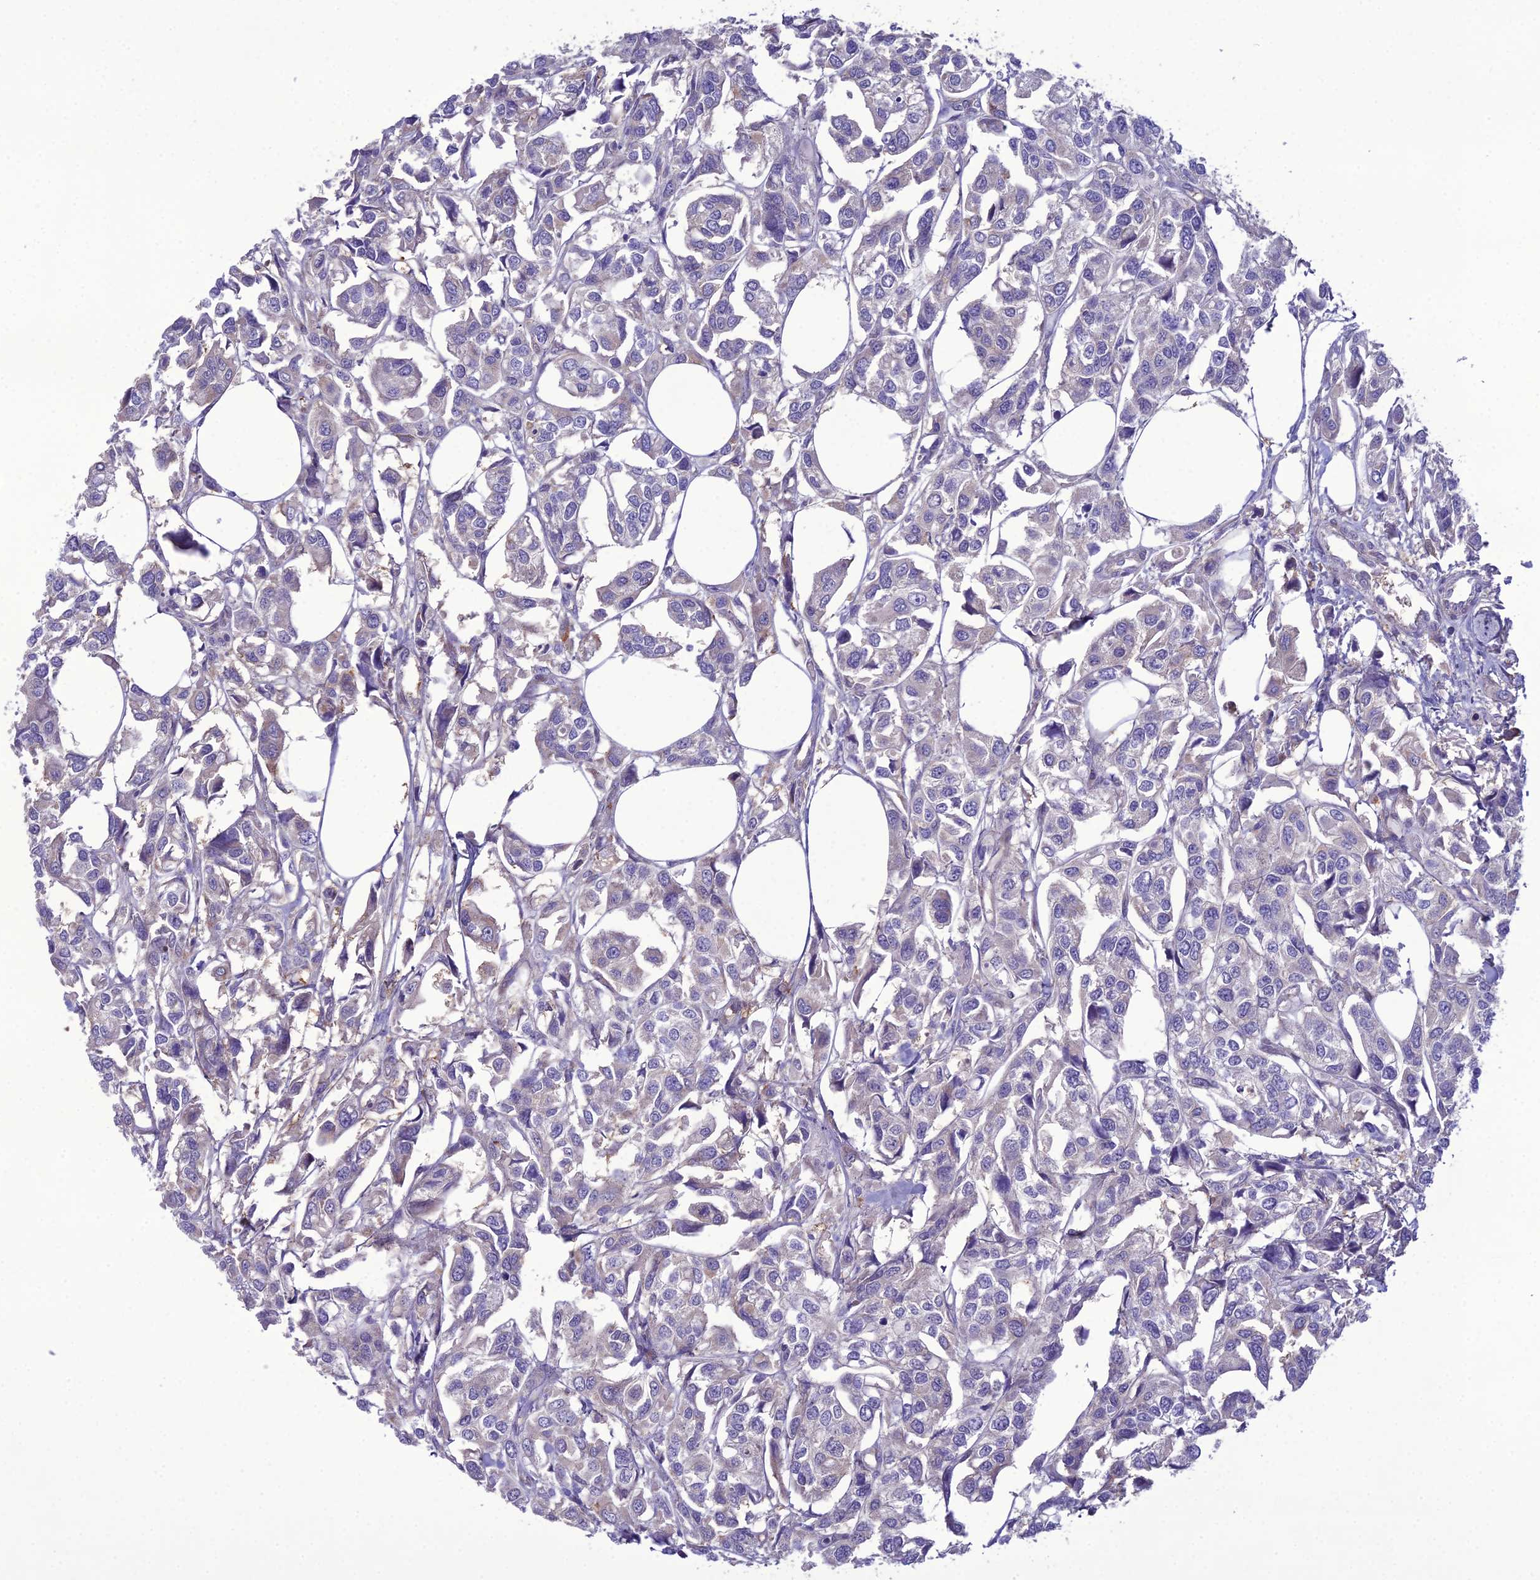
{"staining": {"intensity": "negative", "quantity": "none", "location": "none"}, "tissue": "urothelial cancer", "cell_type": "Tumor cells", "image_type": "cancer", "snomed": [{"axis": "morphology", "description": "Urothelial carcinoma, High grade"}, {"axis": "topography", "description": "Urinary bladder"}], "caption": "DAB (3,3'-diaminobenzidine) immunohistochemical staining of human urothelial cancer exhibits no significant expression in tumor cells.", "gene": "GDF6", "patient": {"sex": "male", "age": 67}}